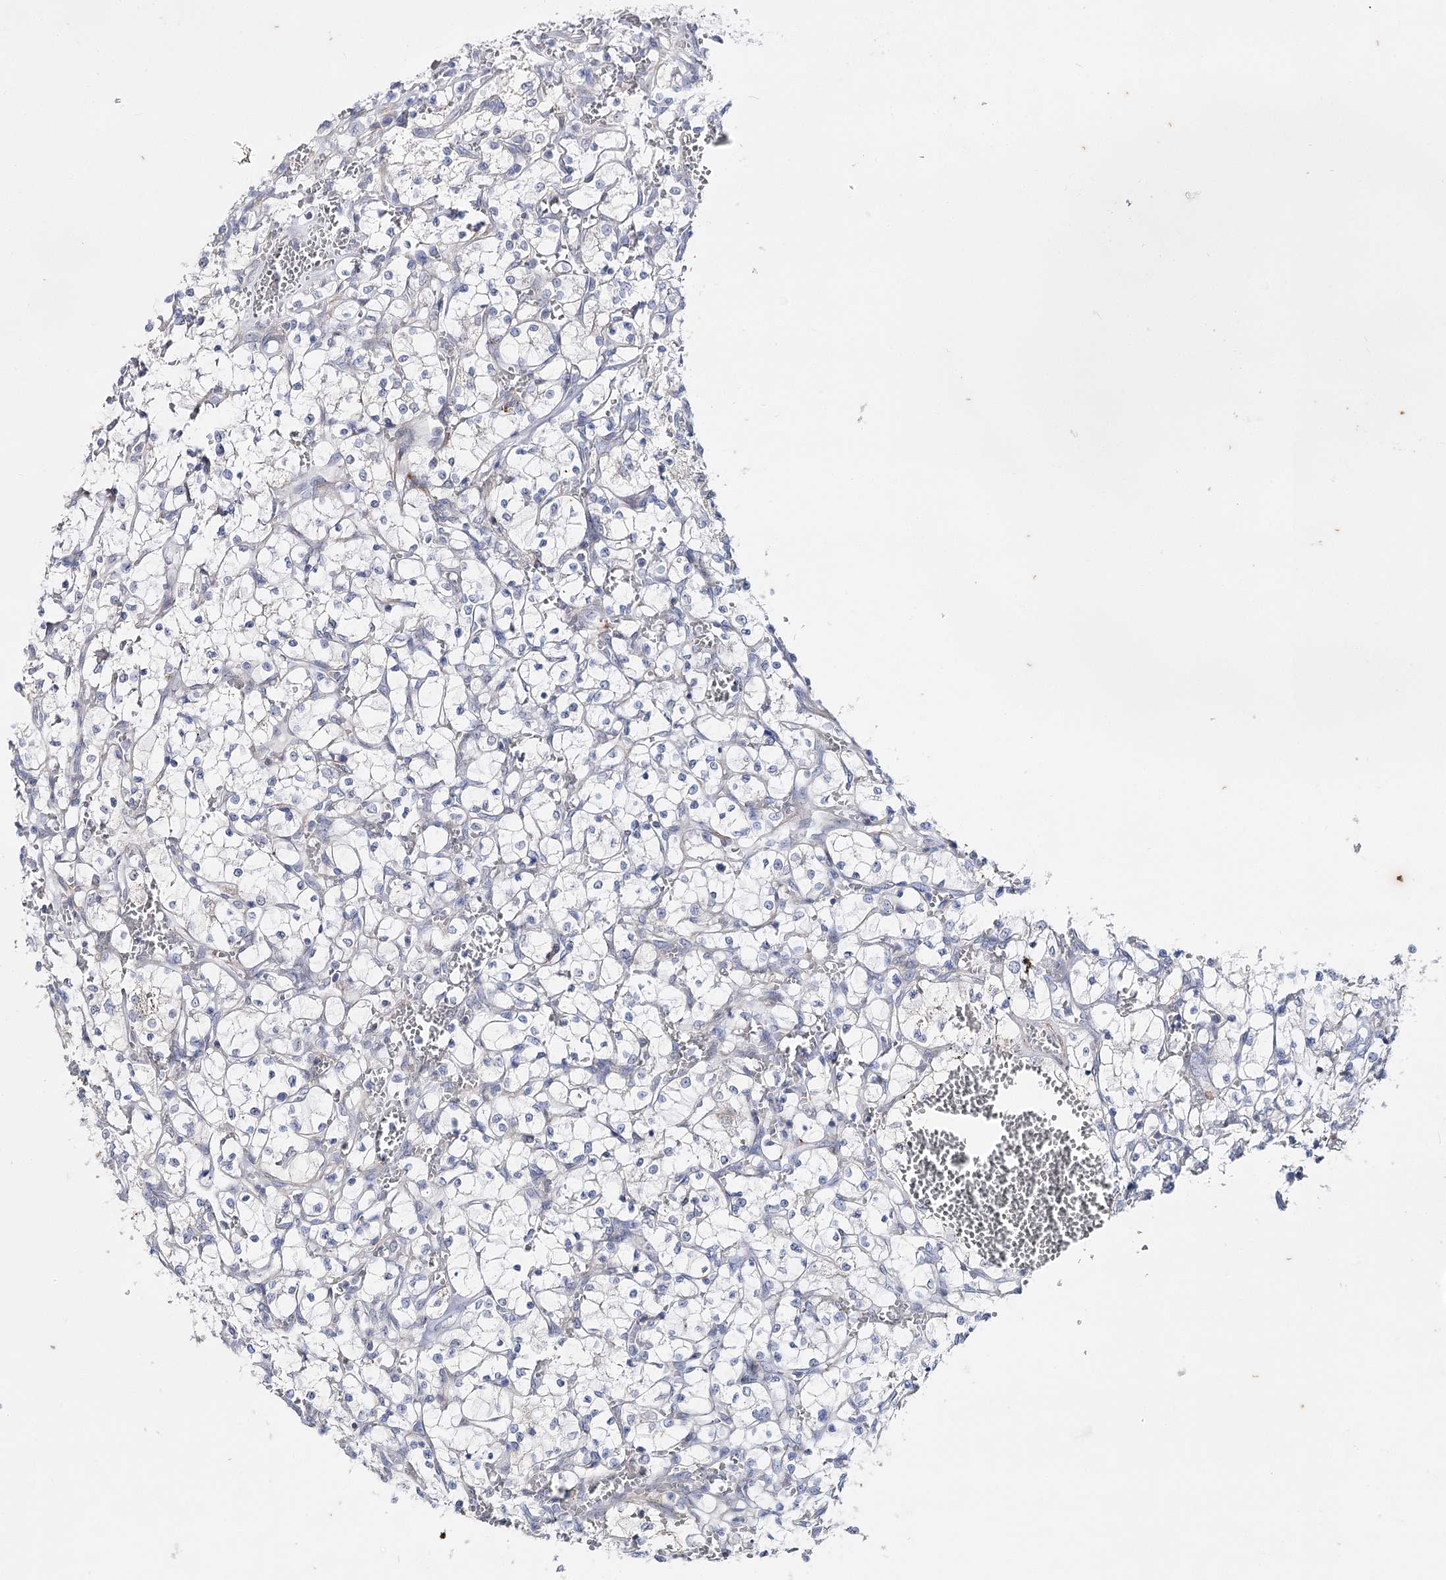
{"staining": {"intensity": "negative", "quantity": "none", "location": "none"}, "tissue": "renal cancer", "cell_type": "Tumor cells", "image_type": "cancer", "snomed": [{"axis": "morphology", "description": "Adenocarcinoma, NOS"}, {"axis": "topography", "description": "Kidney"}], "caption": "Protein analysis of renal adenocarcinoma demonstrates no significant staining in tumor cells.", "gene": "AGXT2", "patient": {"sex": "female", "age": 69}}